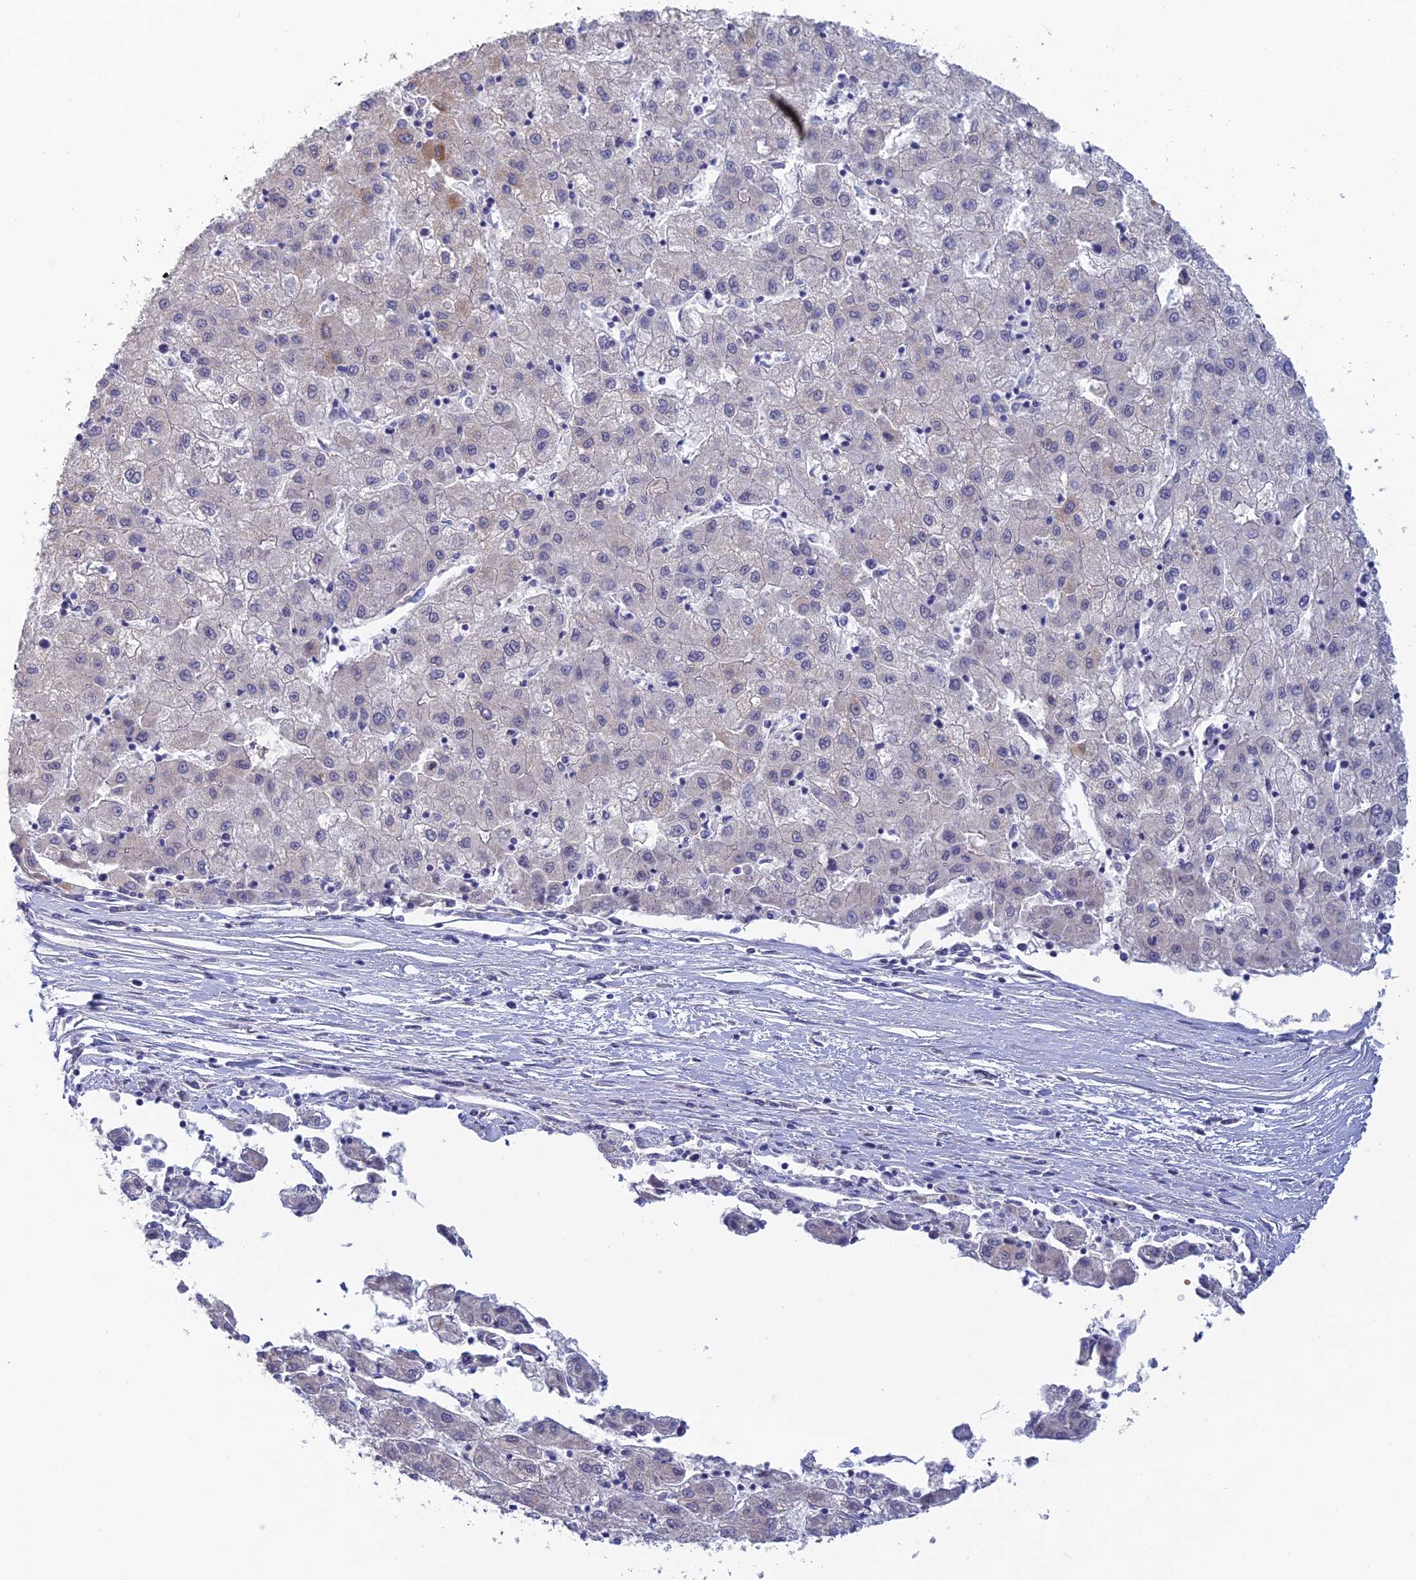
{"staining": {"intensity": "moderate", "quantity": "<25%", "location": "cytoplasmic/membranous"}, "tissue": "liver cancer", "cell_type": "Tumor cells", "image_type": "cancer", "snomed": [{"axis": "morphology", "description": "Carcinoma, Hepatocellular, NOS"}, {"axis": "topography", "description": "Liver"}], "caption": "Immunohistochemistry (DAB) staining of human liver hepatocellular carcinoma displays moderate cytoplasmic/membranous protein staining in about <25% of tumor cells. (Brightfield microscopy of DAB IHC at high magnification).", "gene": "GIPC1", "patient": {"sex": "male", "age": 72}}